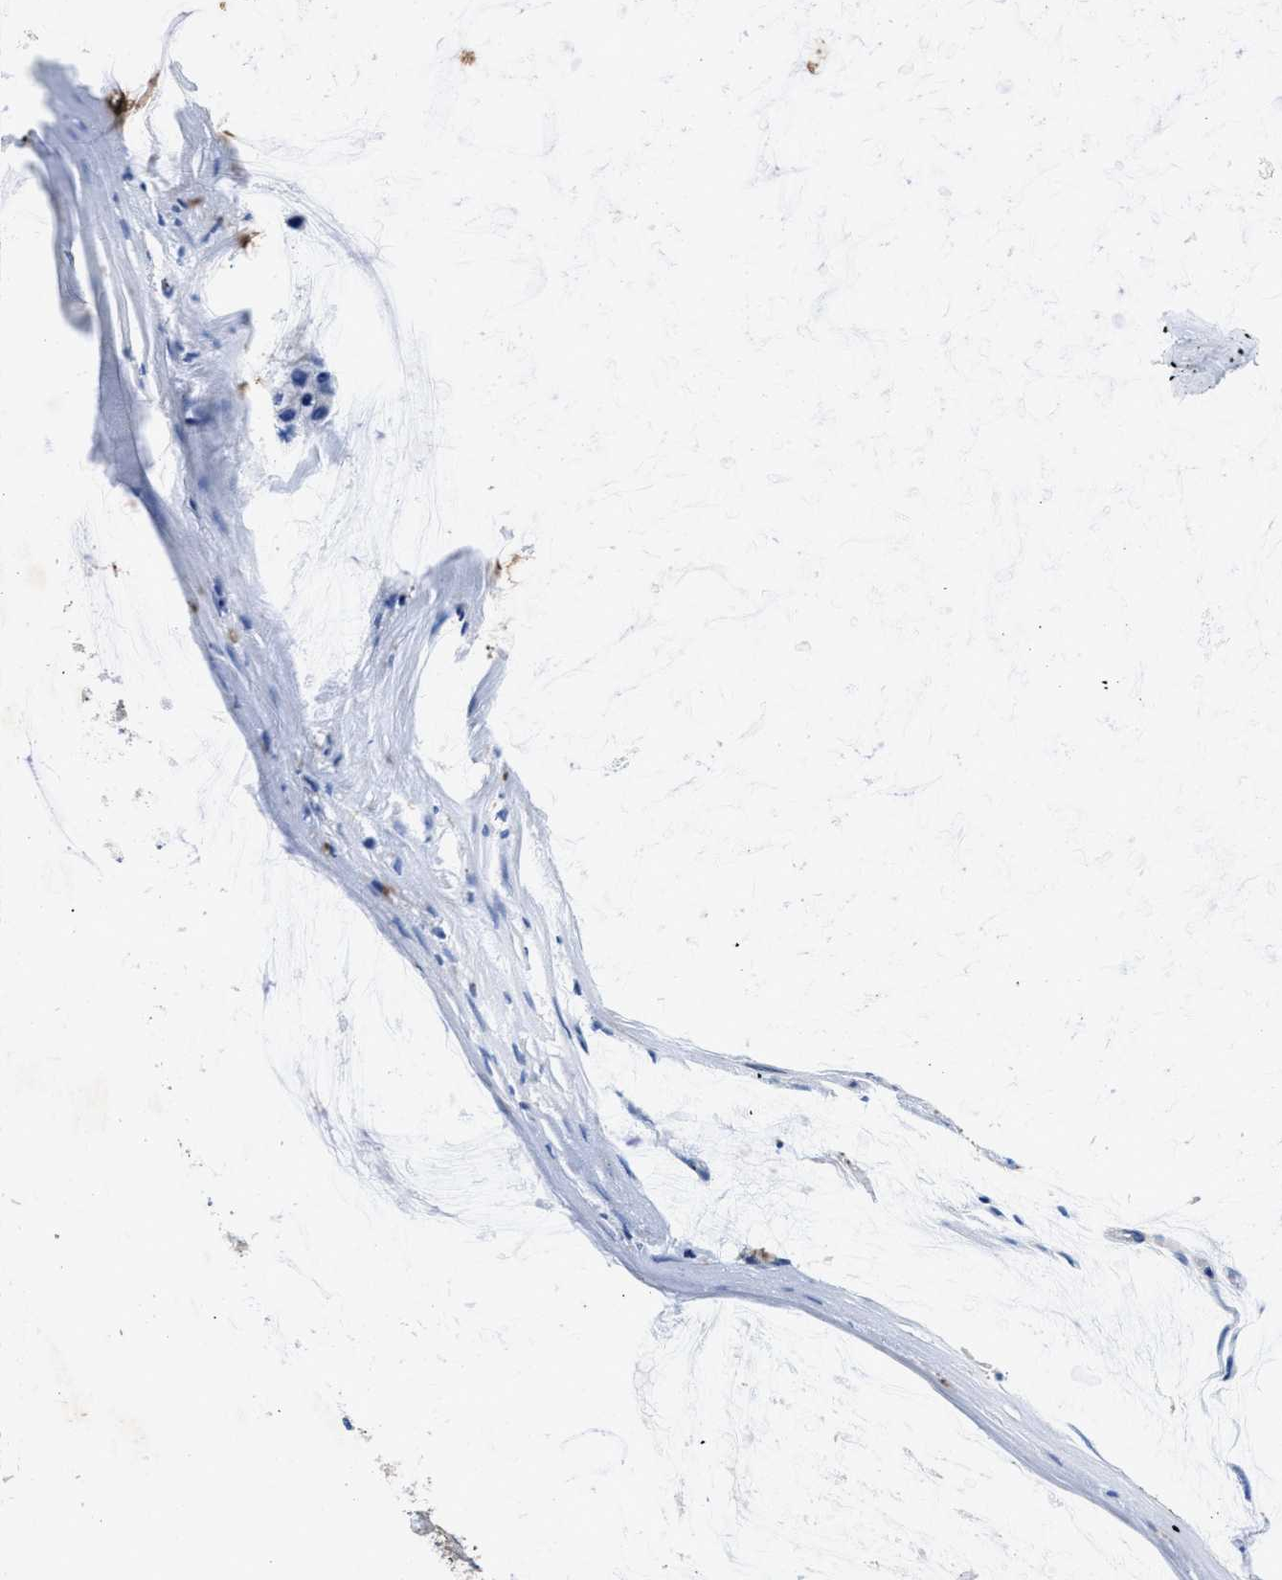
{"staining": {"intensity": "negative", "quantity": "none", "location": "none"}, "tissue": "ovarian cancer", "cell_type": "Tumor cells", "image_type": "cancer", "snomed": [{"axis": "morphology", "description": "Cystadenocarcinoma, mucinous, NOS"}, {"axis": "topography", "description": "Ovary"}], "caption": "An immunohistochemistry (IHC) image of mucinous cystadenocarcinoma (ovarian) is shown. There is no staining in tumor cells of mucinous cystadenocarcinoma (ovarian).", "gene": "LTB4R2", "patient": {"sex": "female", "age": 39}}